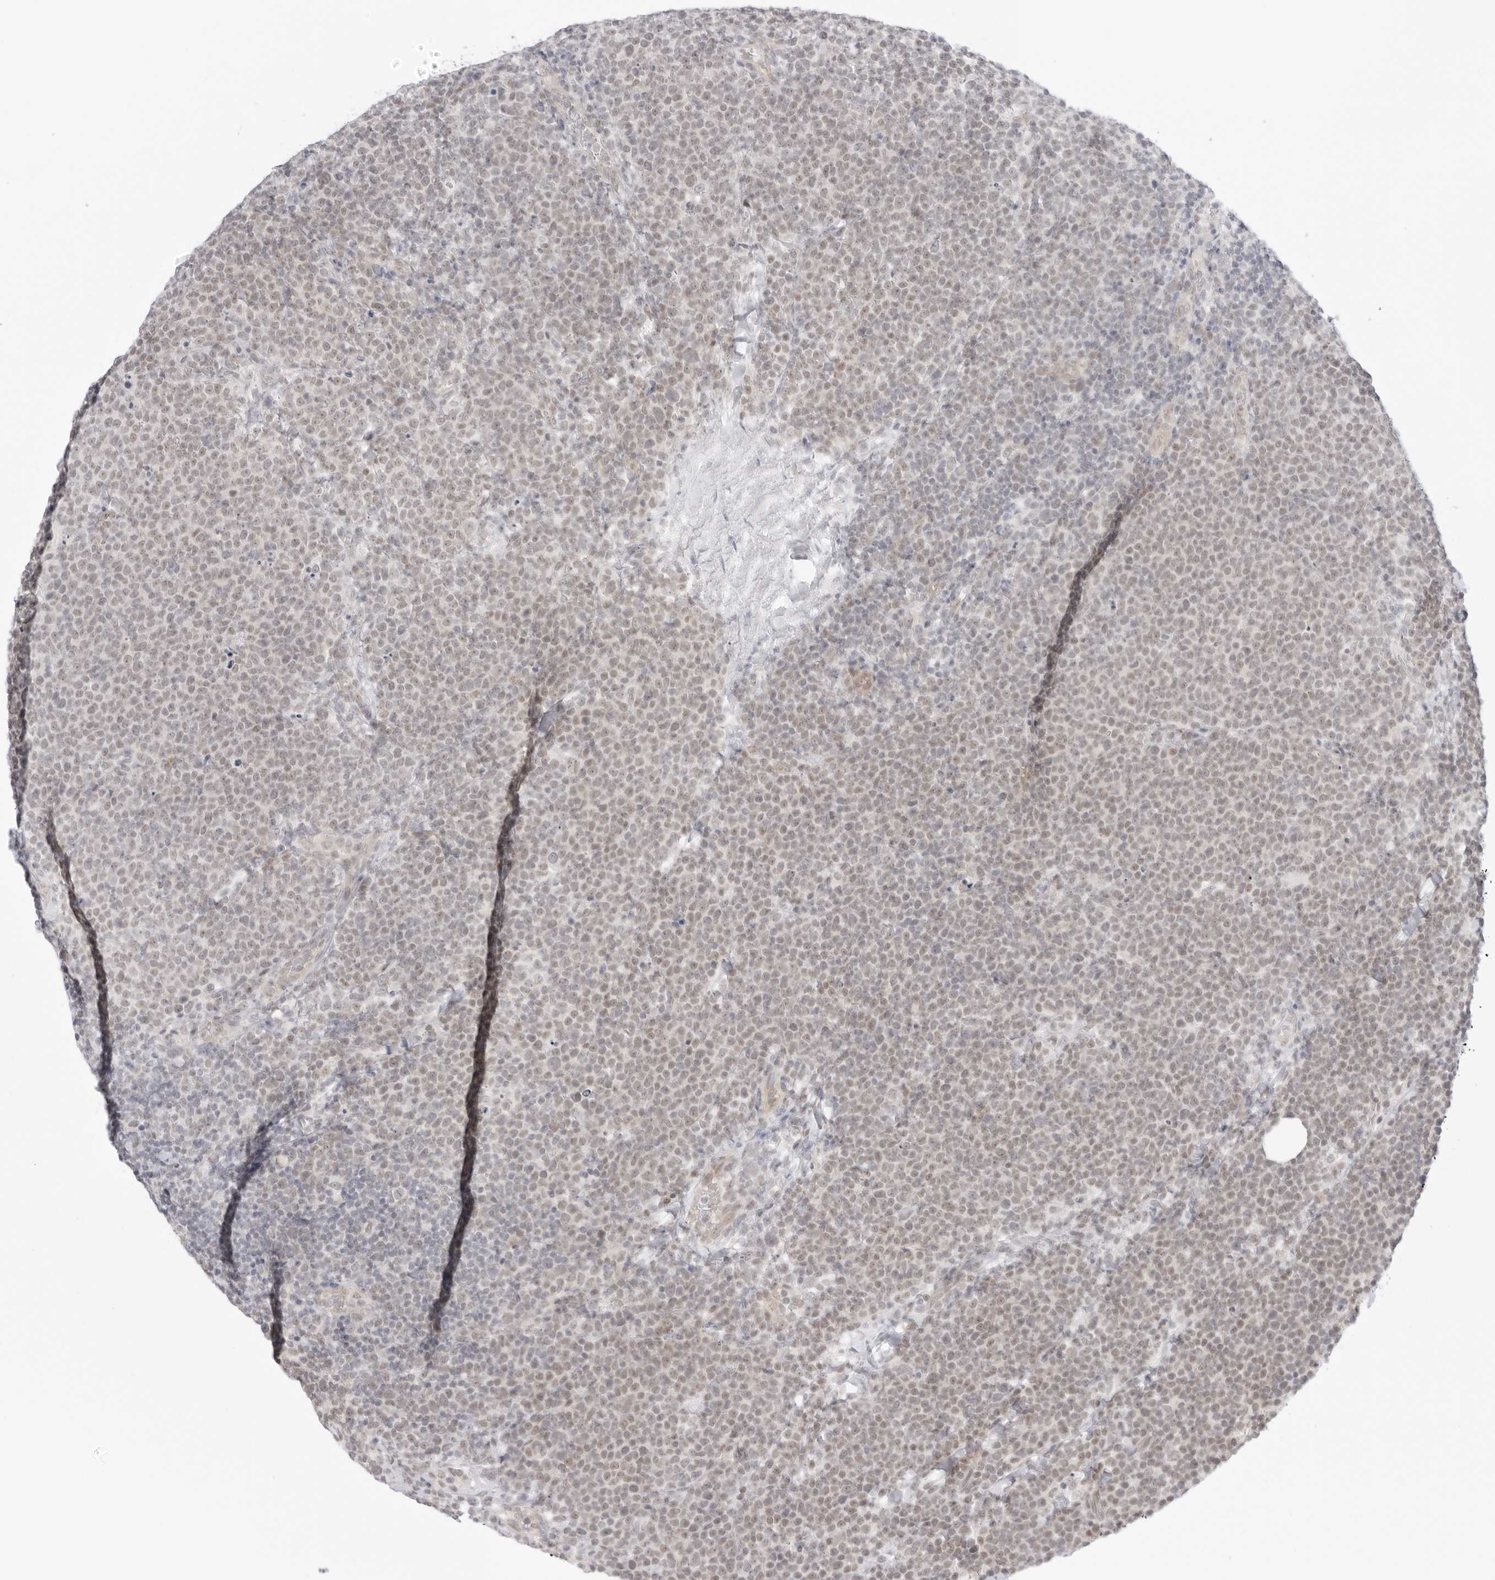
{"staining": {"intensity": "weak", "quantity": ">75%", "location": "nuclear"}, "tissue": "lymphoma", "cell_type": "Tumor cells", "image_type": "cancer", "snomed": [{"axis": "morphology", "description": "Malignant lymphoma, non-Hodgkin's type, High grade"}, {"axis": "topography", "description": "Lymph node"}], "caption": "Protein expression by IHC displays weak nuclear staining in about >75% of tumor cells in high-grade malignant lymphoma, non-Hodgkin's type. The staining was performed using DAB (3,3'-diaminobenzidine) to visualize the protein expression in brown, while the nuclei were stained in blue with hematoxylin (Magnification: 20x).", "gene": "MED18", "patient": {"sex": "male", "age": 61}}